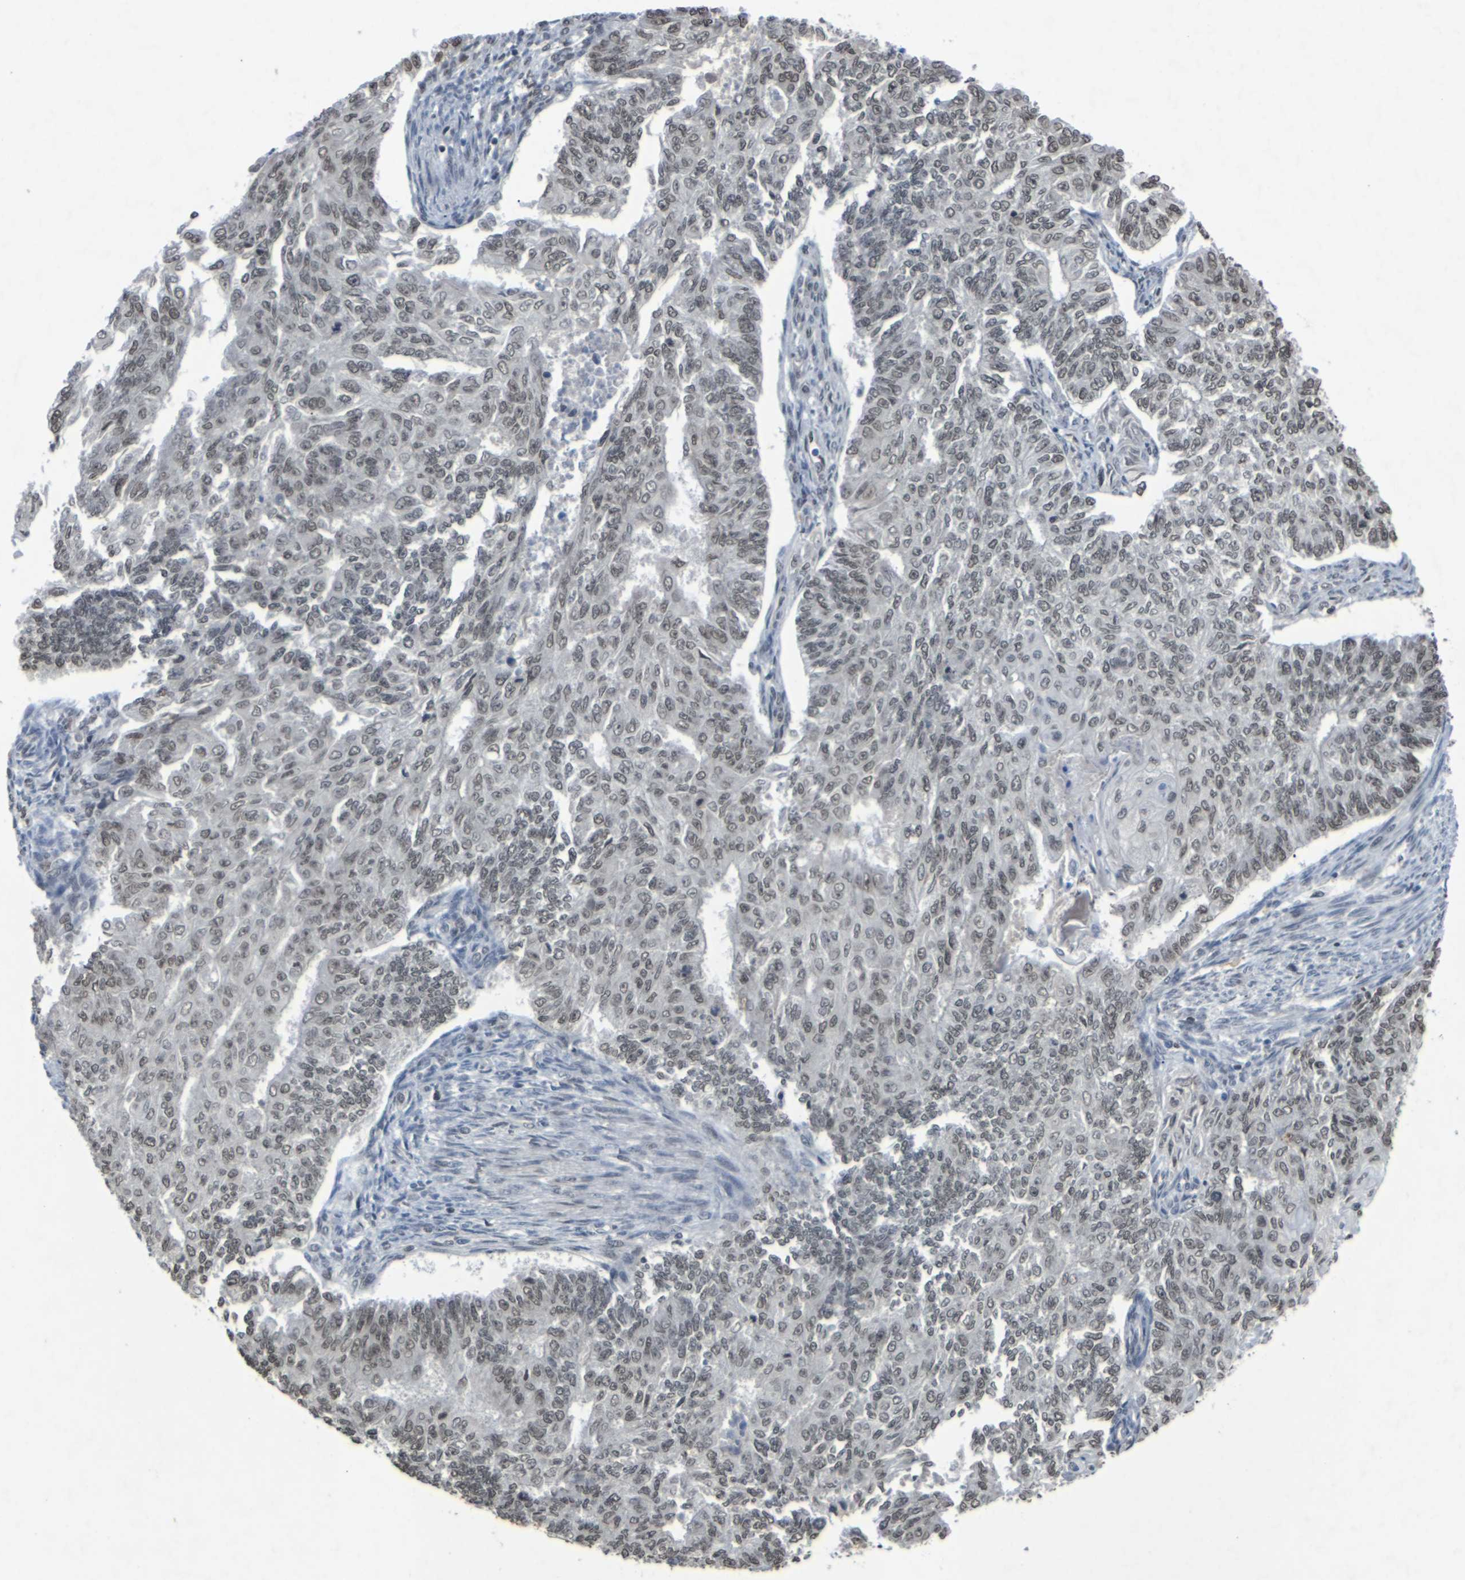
{"staining": {"intensity": "weak", "quantity": ">75%", "location": "nuclear"}, "tissue": "endometrial cancer", "cell_type": "Tumor cells", "image_type": "cancer", "snomed": [{"axis": "morphology", "description": "Adenocarcinoma, NOS"}, {"axis": "topography", "description": "Endometrium"}], "caption": "Immunohistochemistry of endometrial adenocarcinoma demonstrates low levels of weak nuclear positivity in about >75% of tumor cells.", "gene": "NELFA", "patient": {"sex": "female", "age": 32}}